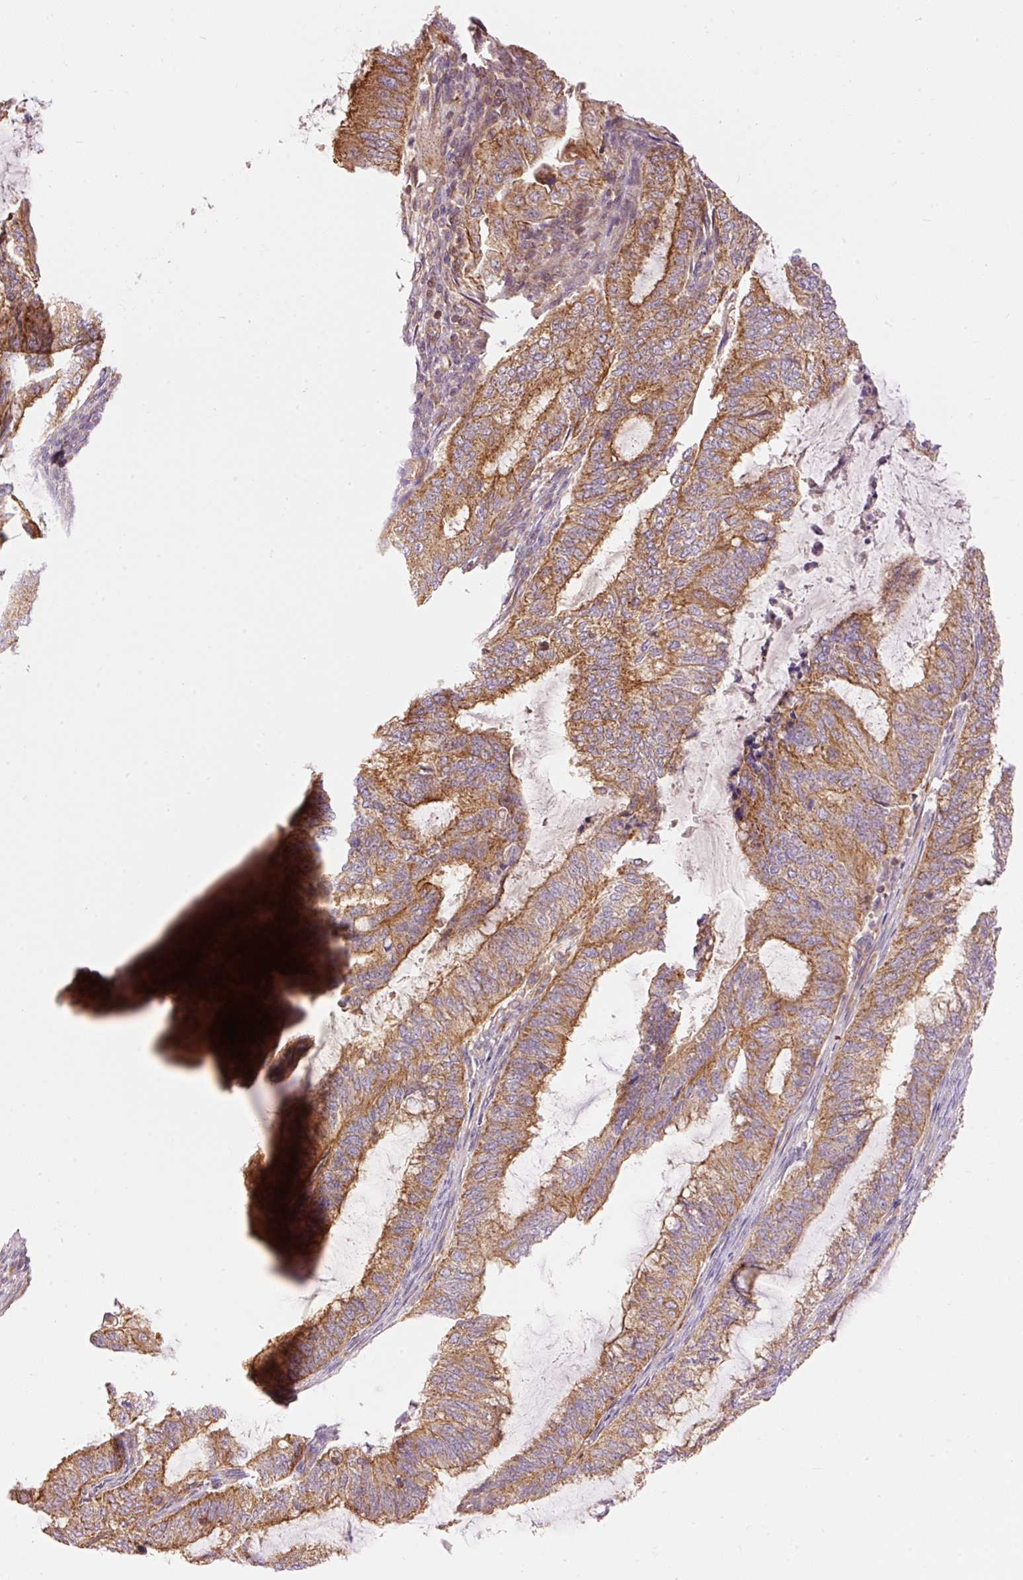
{"staining": {"intensity": "moderate", "quantity": ">75%", "location": "cytoplasmic/membranous"}, "tissue": "endometrial cancer", "cell_type": "Tumor cells", "image_type": "cancer", "snomed": [{"axis": "morphology", "description": "Adenocarcinoma, NOS"}, {"axis": "topography", "description": "Endometrium"}], "caption": "Immunohistochemistry (IHC) (DAB (3,3'-diaminobenzidine)) staining of human adenocarcinoma (endometrial) shows moderate cytoplasmic/membranous protein staining in about >75% of tumor cells. The protein is stained brown, and the nuclei are stained in blue (DAB IHC with brightfield microscopy, high magnification).", "gene": "ADCY4", "patient": {"sex": "female", "age": 51}}